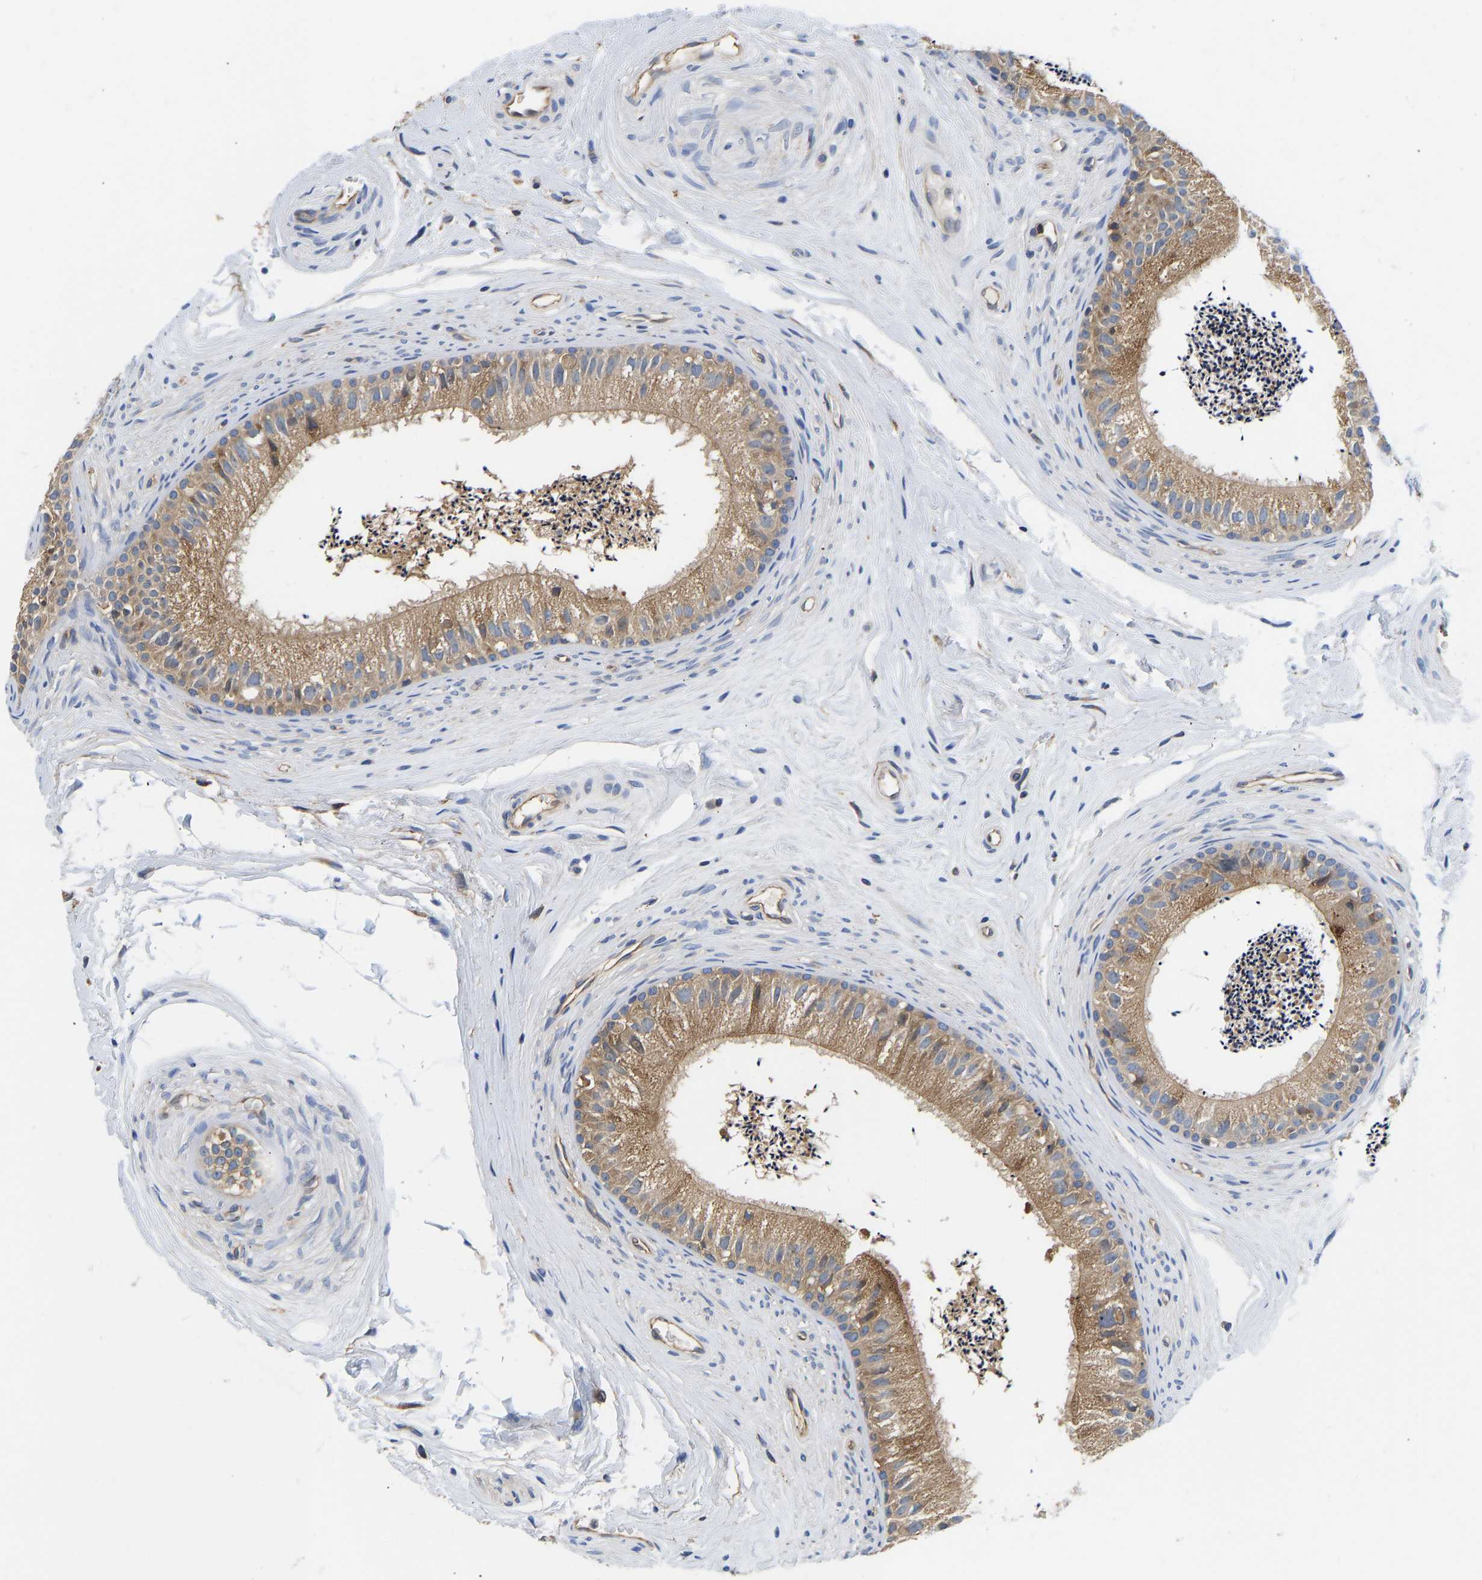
{"staining": {"intensity": "moderate", "quantity": ">75%", "location": "cytoplasmic/membranous"}, "tissue": "epididymis", "cell_type": "Glandular cells", "image_type": "normal", "snomed": [{"axis": "morphology", "description": "Normal tissue, NOS"}, {"axis": "topography", "description": "Epididymis"}], "caption": "Protein expression analysis of normal human epididymis reveals moderate cytoplasmic/membranous positivity in approximately >75% of glandular cells. Ihc stains the protein in brown and the nuclei are stained blue.", "gene": "FLNB", "patient": {"sex": "male", "age": 56}}